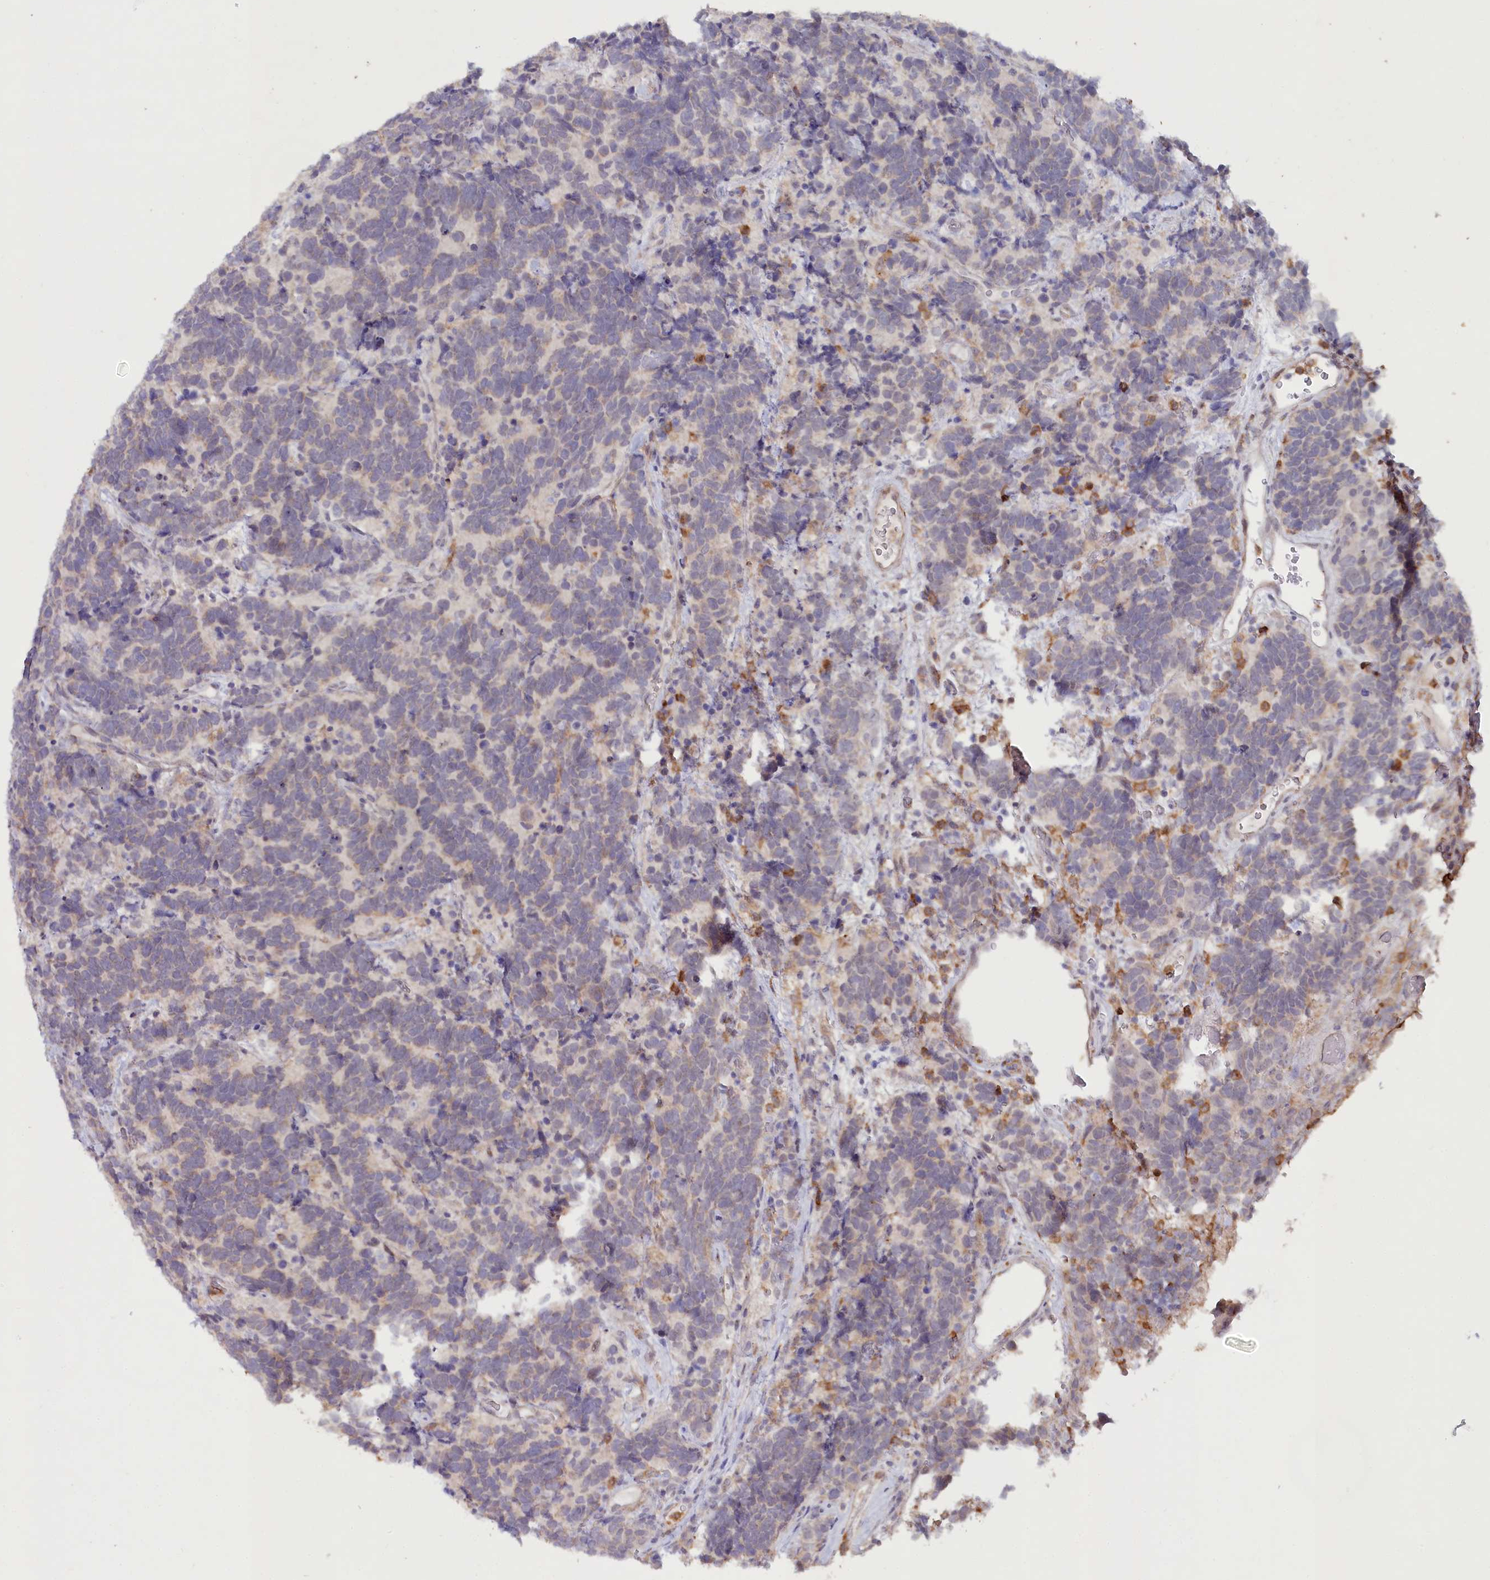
{"staining": {"intensity": "negative", "quantity": "none", "location": "none"}, "tissue": "carcinoid", "cell_type": "Tumor cells", "image_type": "cancer", "snomed": [{"axis": "morphology", "description": "Carcinoma, NOS"}, {"axis": "morphology", "description": "Carcinoid, malignant, NOS"}, {"axis": "topography", "description": "Urinary bladder"}], "caption": "Tumor cells show no significant staining in carcinoid.", "gene": "ALDH3B1", "patient": {"sex": "male", "age": 57}}